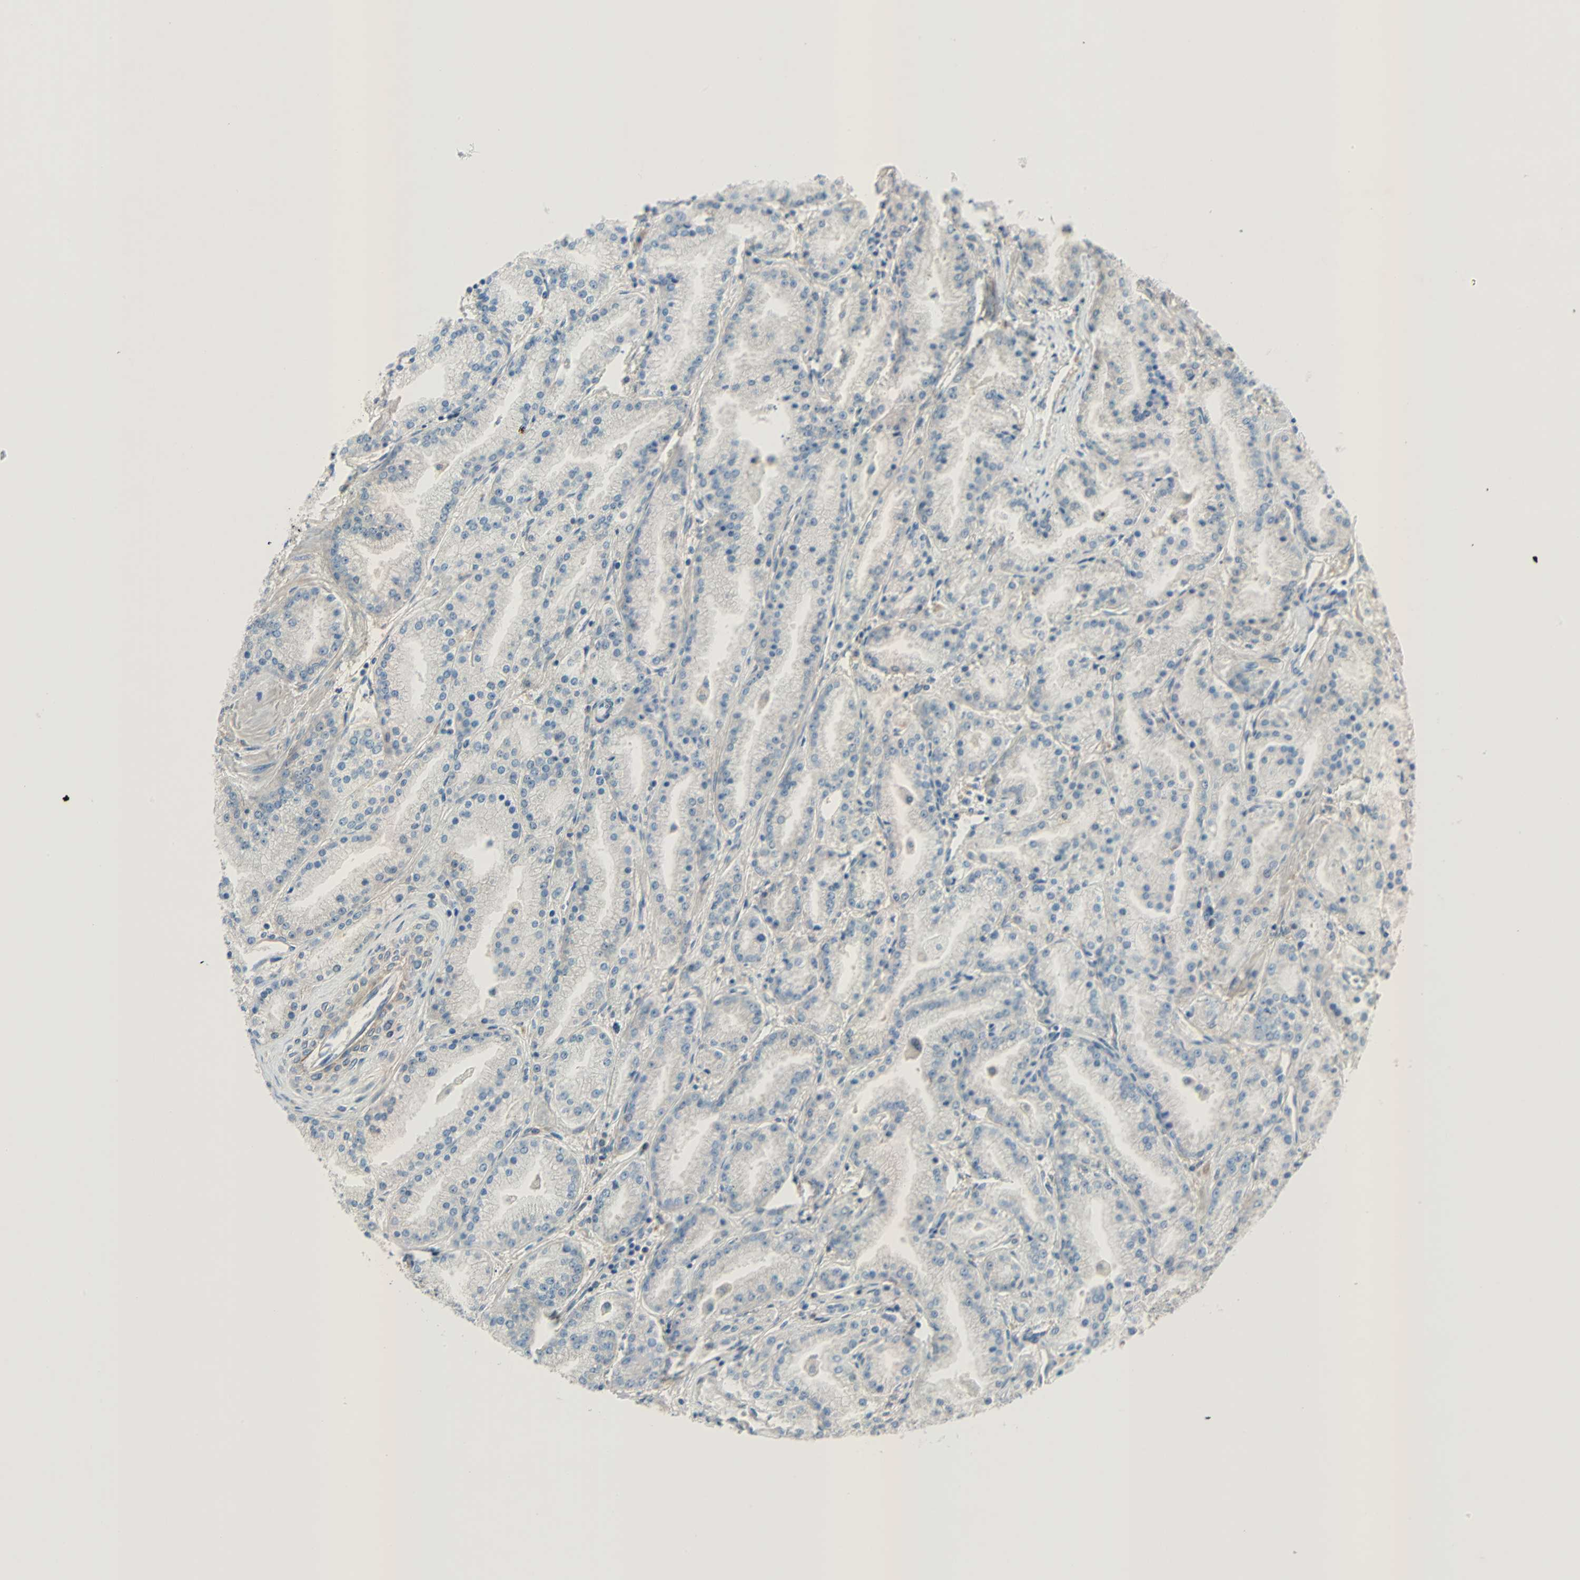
{"staining": {"intensity": "weak", "quantity": "<25%", "location": "cytoplasmic/membranous"}, "tissue": "prostate cancer", "cell_type": "Tumor cells", "image_type": "cancer", "snomed": [{"axis": "morphology", "description": "Adenocarcinoma, High grade"}, {"axis": "topography", "description": "Prostate"}], "caption": "The photomicrograph shows no staining of tumor cells in prostate cancer (high-grade adenocarcinoma).", "gene": "TNFRSF12A", "patient": {"sex": "male", "age": 61}}